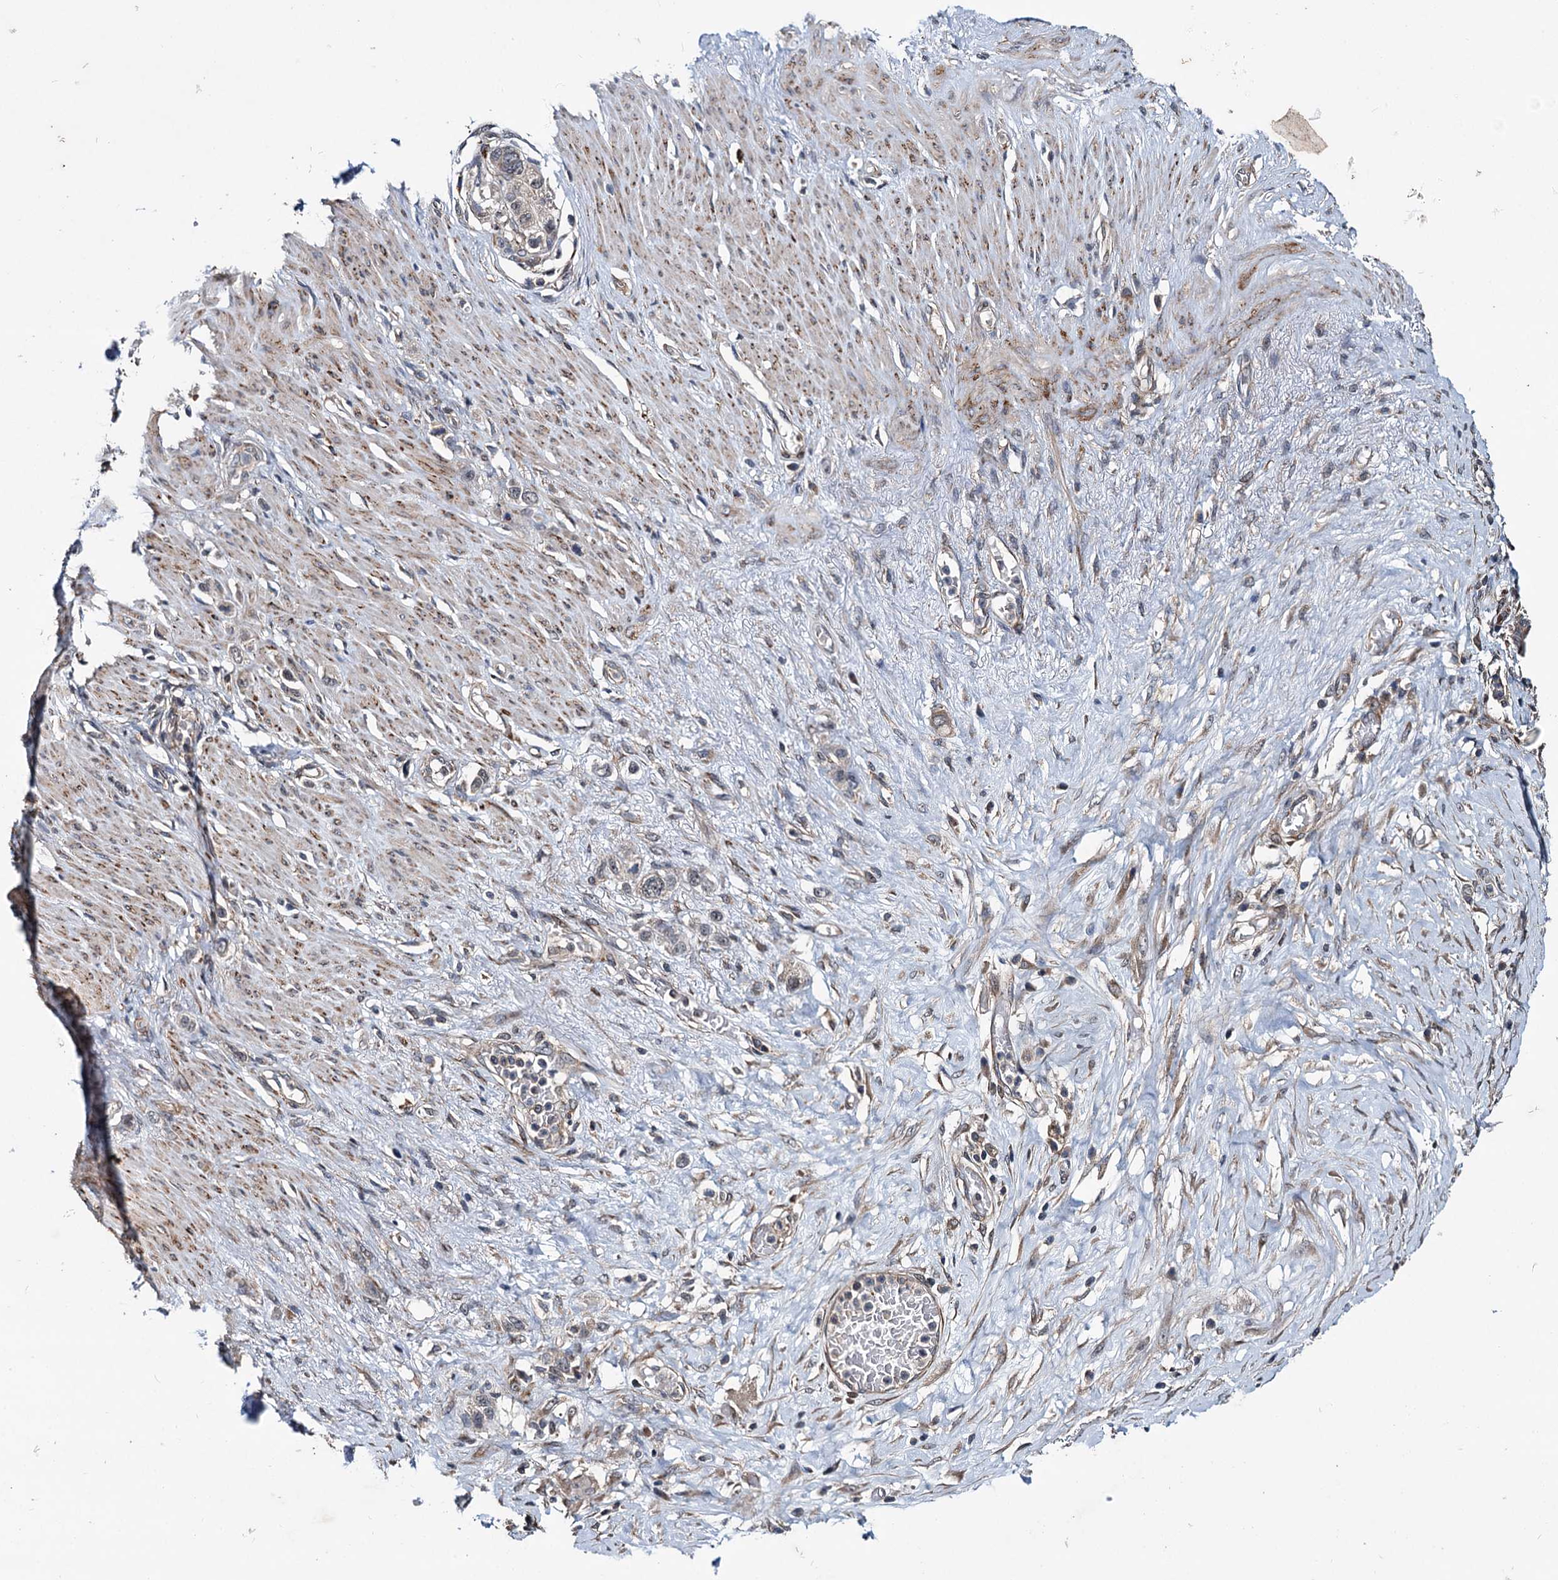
{"staining": {"intensity": "negative", "quantity": "none", "location": "none"}, "tissue": "stomach cancer", "cell_type": "Tumor cells", "image_type": "cancer", "snomed": [{"axis": "morphology", "description": "Adenocarcinoma, NOS"}, {"axis": "morphology", "description": "Adenocarcinoma, High grade"}, {"axis": "topography", "description": "Stomach, upper"}, {"axis": "topography", "description": "Stomach, lower"}], "caption": "An immunohistochemistry (IHC) image of stomach cancer is shown. There is no staining in tumor cells of stomach cancer.", "gene": "ARHGAP42", "patient": {"sex": "female", "age": 65}}